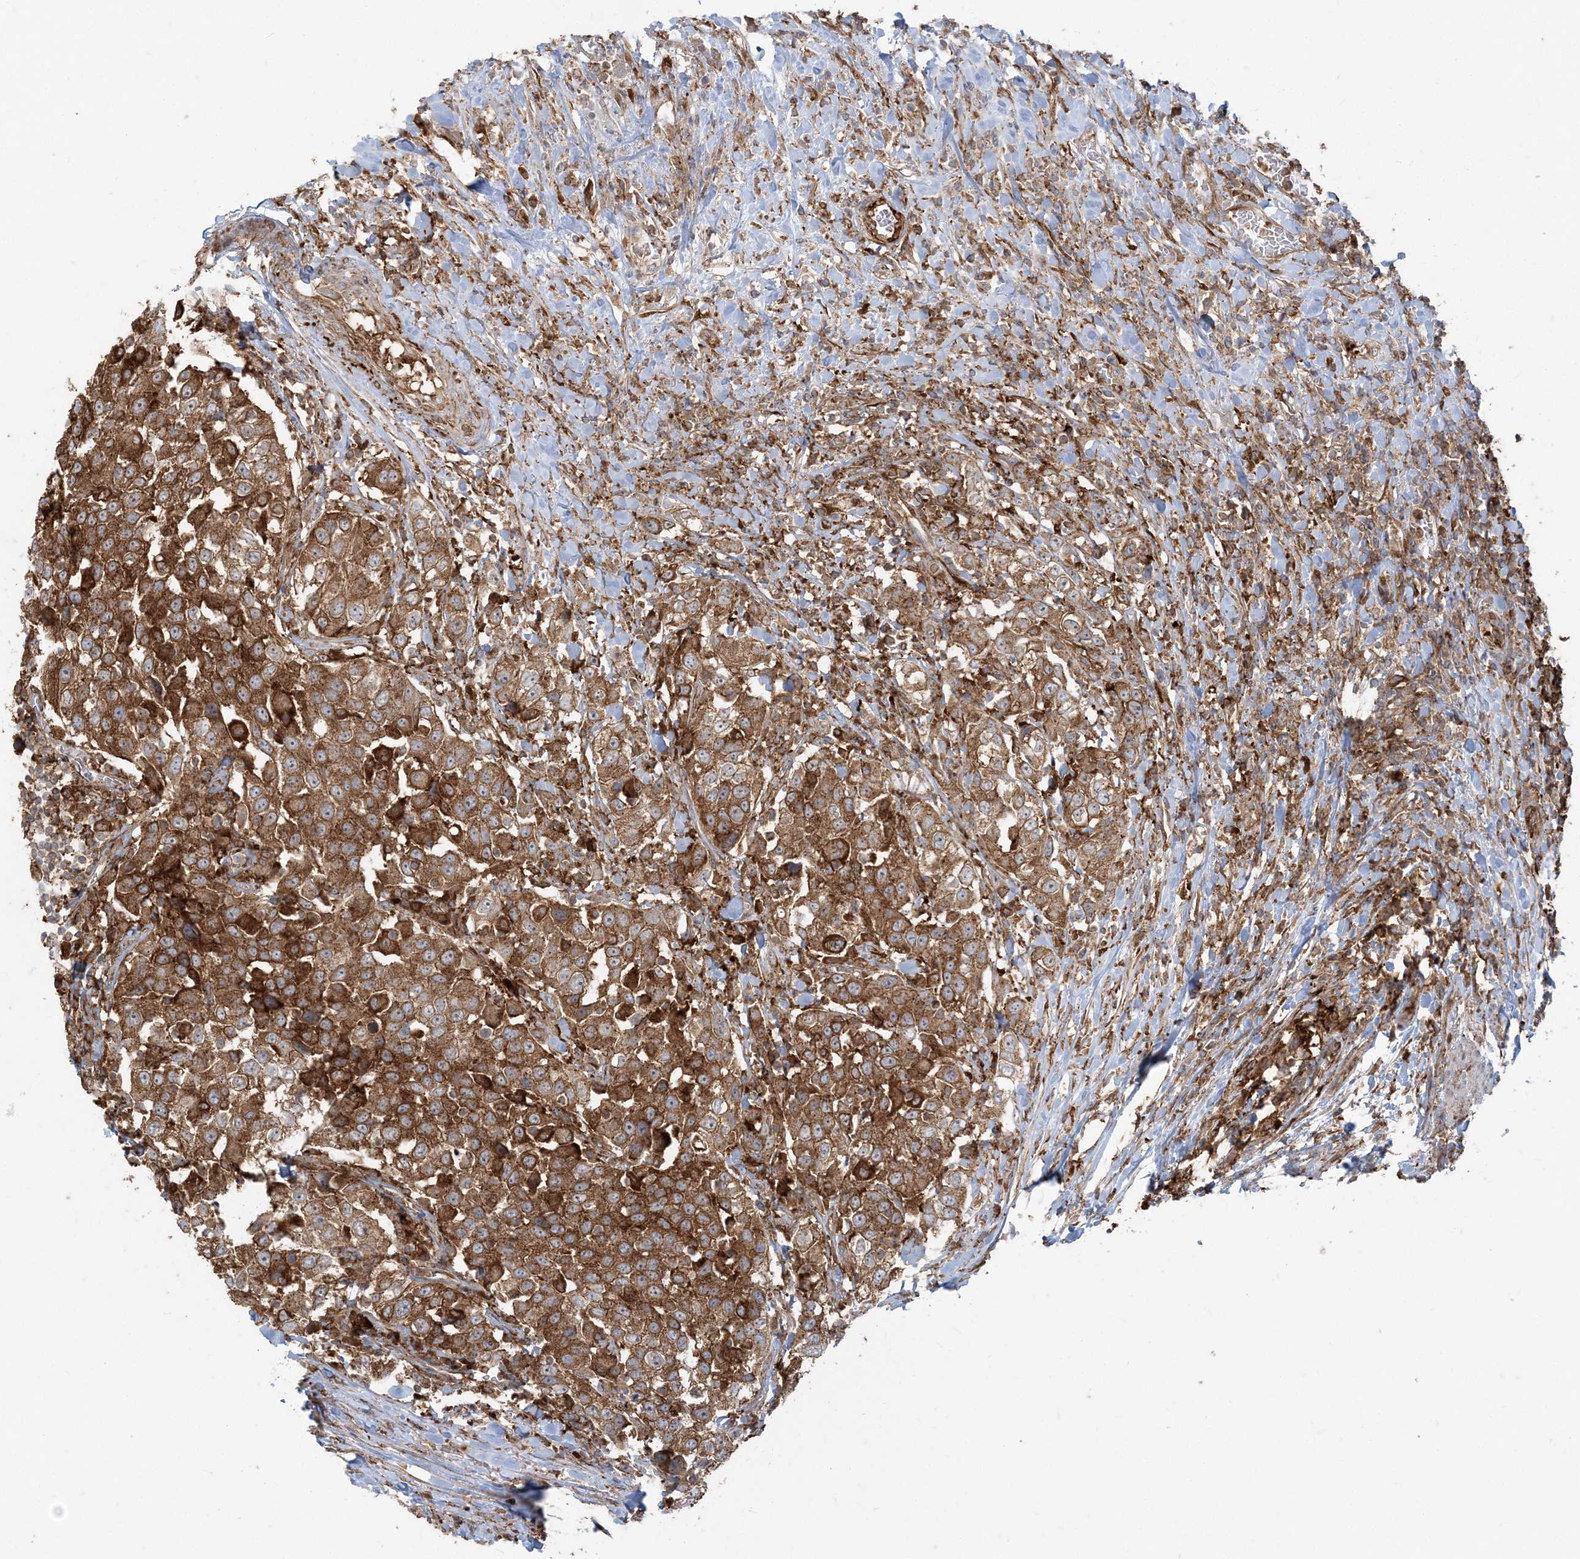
{"staining": {"intensity": "strong", "quantity": ">75%", "location": "cytoplasmic/membranous"}, "tissue": "urothelial cancer", "cell_type": "Tumor cells", "image_type": "cancer", "snomed": [{"axis": "morphology", "description": "Urothelial carcinoma, High grade"}, {"axis": "topography", "description": "Urinary bladder"}], "caption": "An image showing strong cytoplasmic/membranous expression in about >75% of tumor cells in urothelial cancer, as visualized by brown immunohistochemical staining.", "gene": "DERL3", "patient": {"sex": "female", "age": 80}}